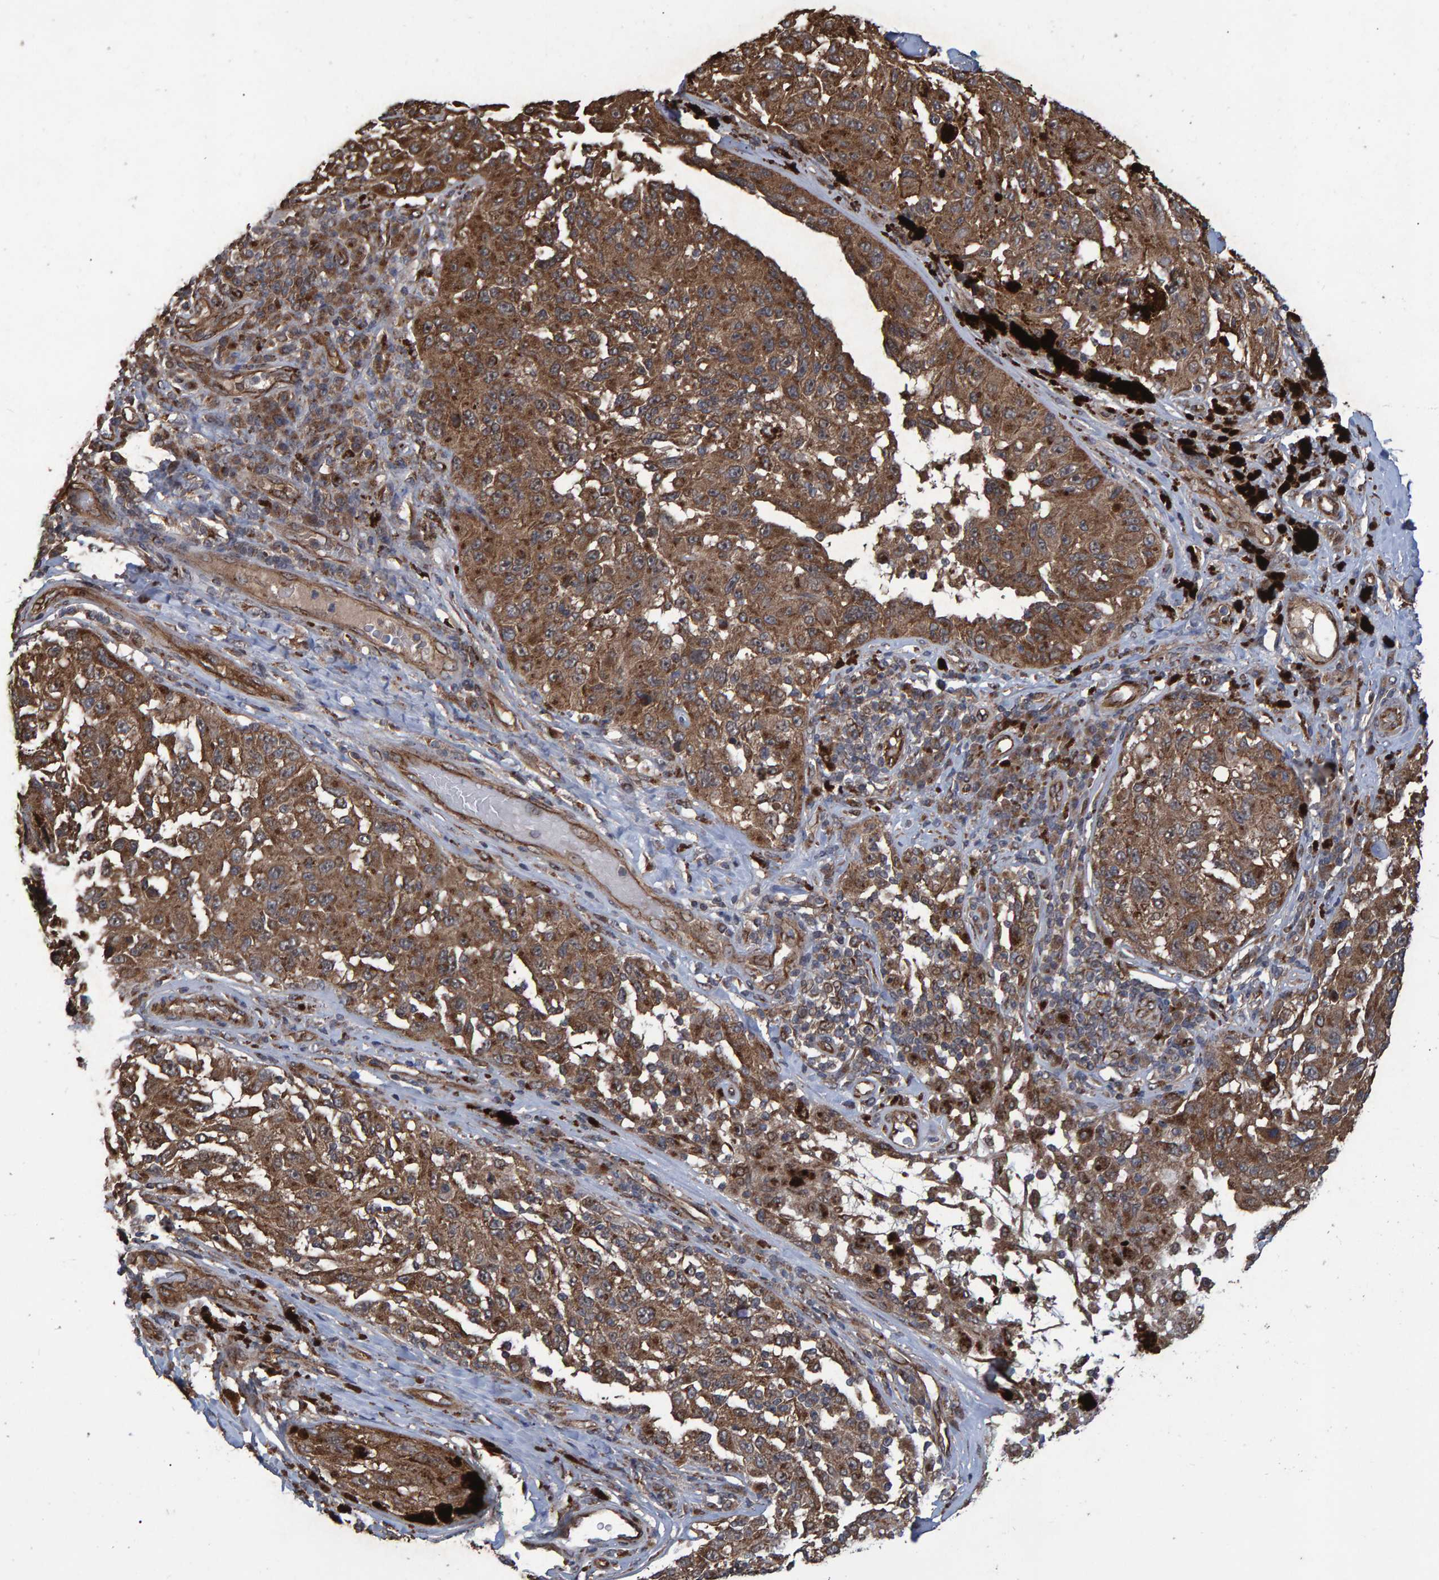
{"staining": {"intensity": "moderate", "quantity": ">75%", "location": "cytoplasmic/membranous"}, "tissue": "melanoma", "cell_type": "Tumor cells", "image_type": "cancer", "snomed": [{"axis": "morphology", "description": "Malignant melanoma, NOS"}, {"axis": "topography", "description": "Skin"}], "caption": "An immunohistochemistry (IHC) image of tumor tissue is shown. Protein staining in brown highlights moderate cytoplasmic/membranous positivity in melanoma within tumor cells.", "gene": "TRIM68", "patient": {"sex": "female", "age": 73}}